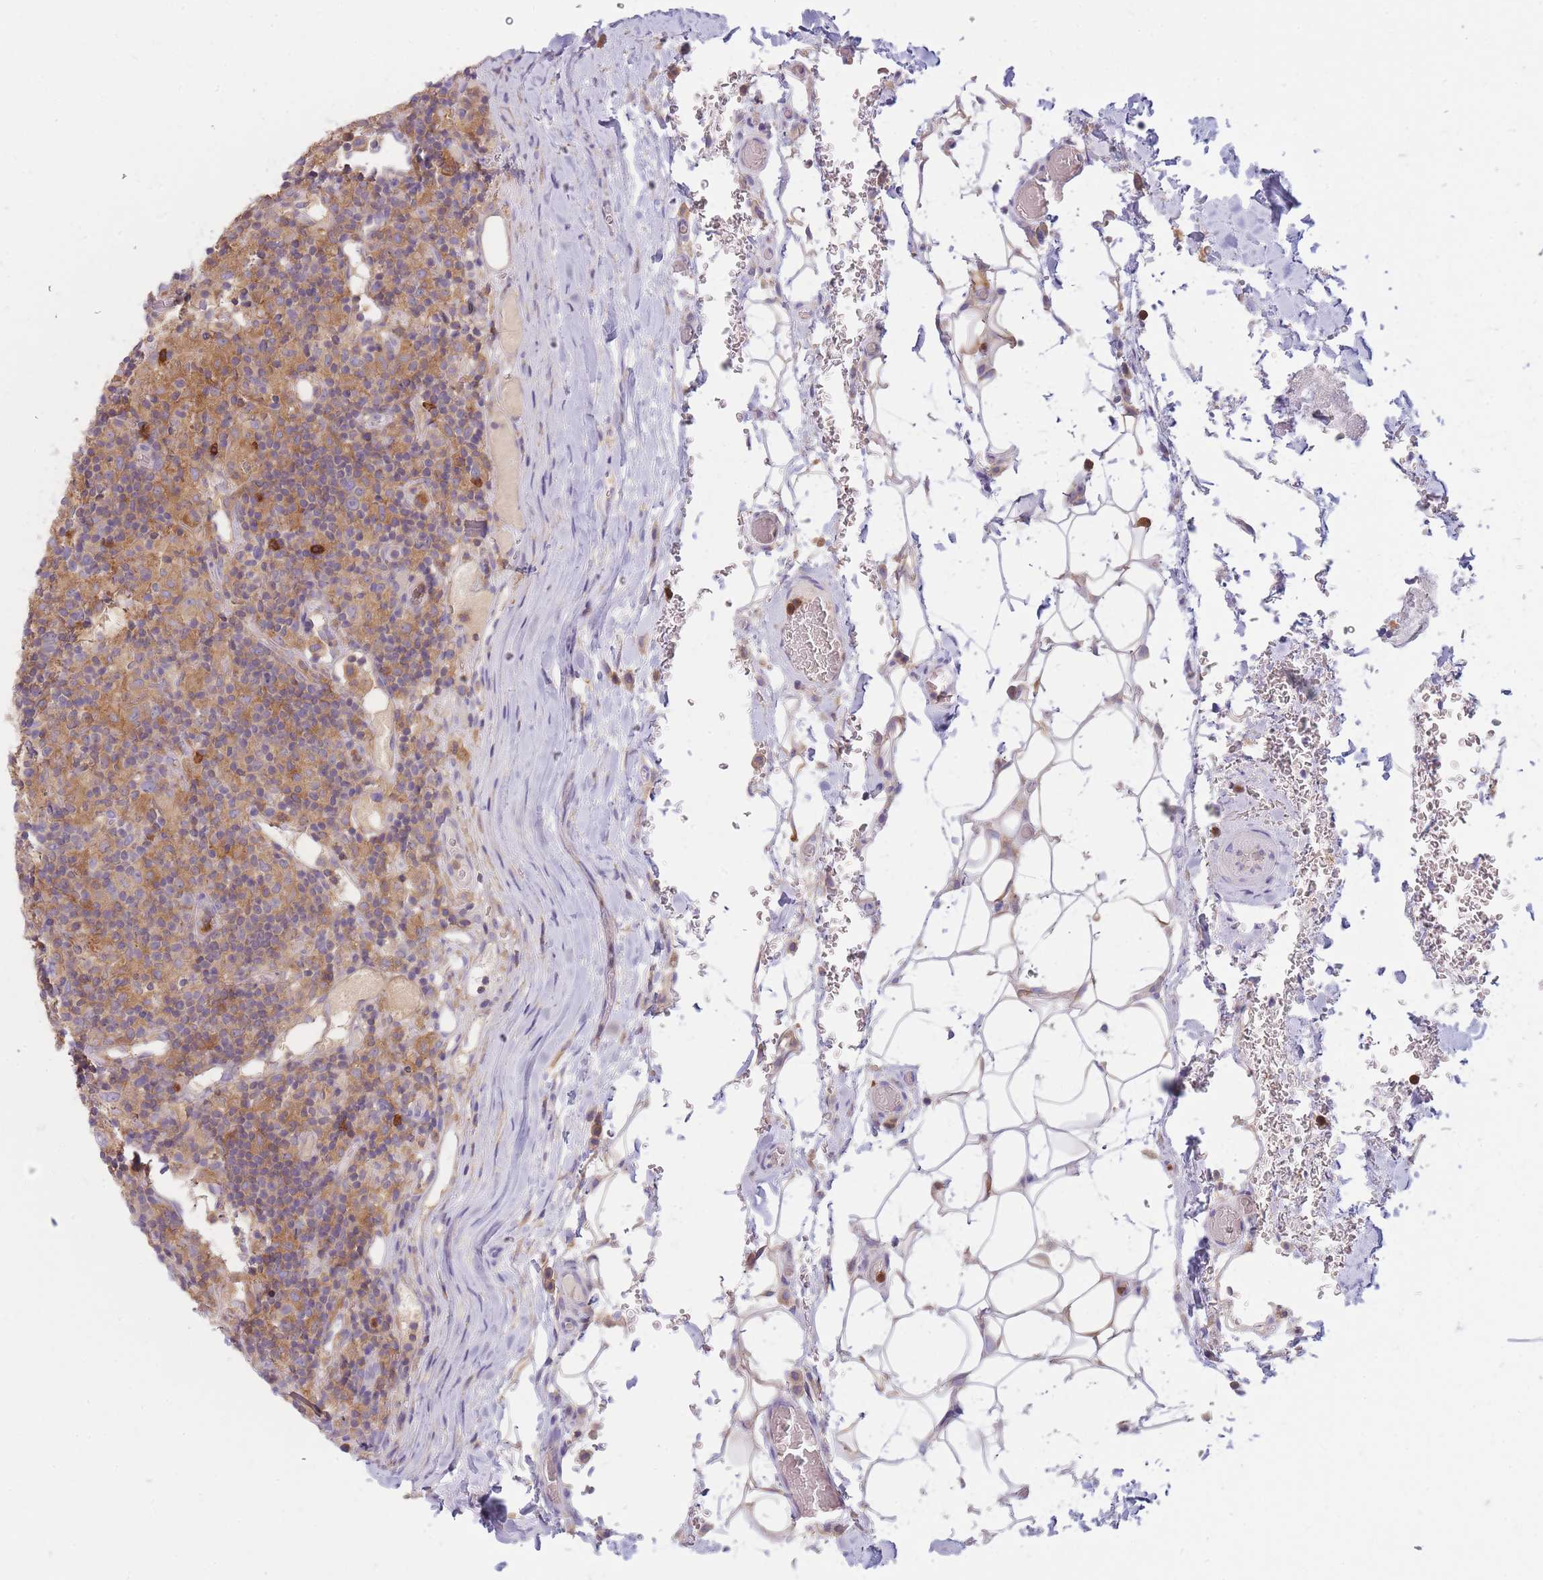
{"staining": {"intensity": "negative", "quantity": "none", "location": "none"}, "tissue": "lymphoma", "cell_type": "Tumor cells", "image_type": "cancer", "snomed": [{"axis": "morphology", "description": "Hodgkin's disease, NOS"}, {"axis": "topography", "description": "Lymph node"}], "caption": "Immunohistochemistry histopathology image of neoplastic tissue: Hodgkin's disease stained with DAB demonstrates no significant protein staining in tumor cells. (Brightfield microscopy of DAB immunohistochemistry at high magnification).", "gene": "ST3GAL4", "patient": {"sex": "male", "age": 70}}